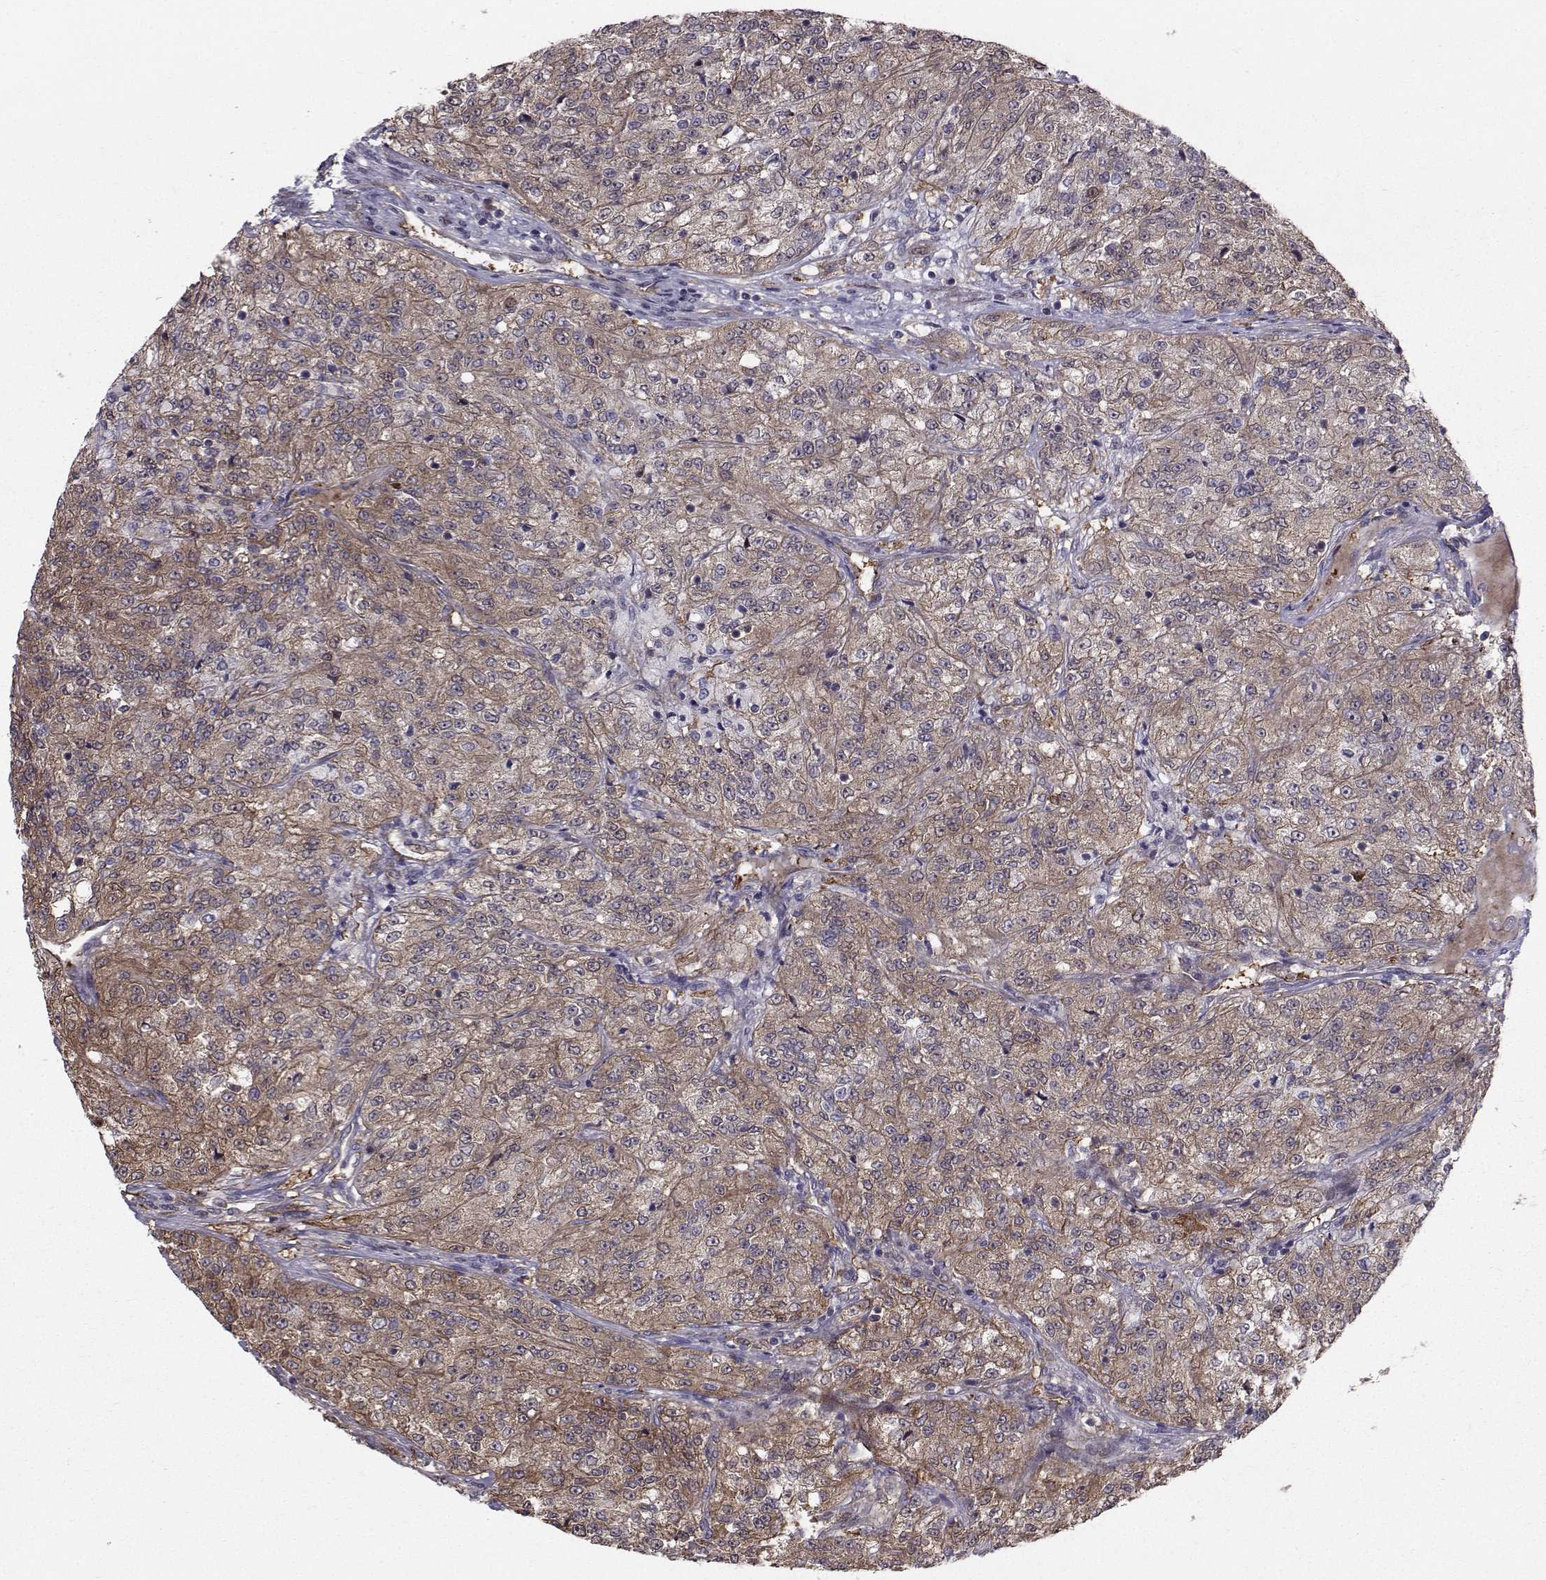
{"staining": {"intensity": "moderate", "quantity": ">75%", "location": "cytoplasmic/membranous"}, "tissue": "renal cancer", "cell_type": "Tumor cells", "image_type": "cancer", "snomed": [{"axis": "morphology", "description": "Adenocarcinoma, NOS"}, {"axis": "topography", "description": "Kidney"}], "caption": "Protein staining shows moderate cytoplasmic/membranous expression in approximately >75% of tumor cells in renal cancer.", "gene": "HSP90AB1", "patient": {"sex": "female", "age": 63}}